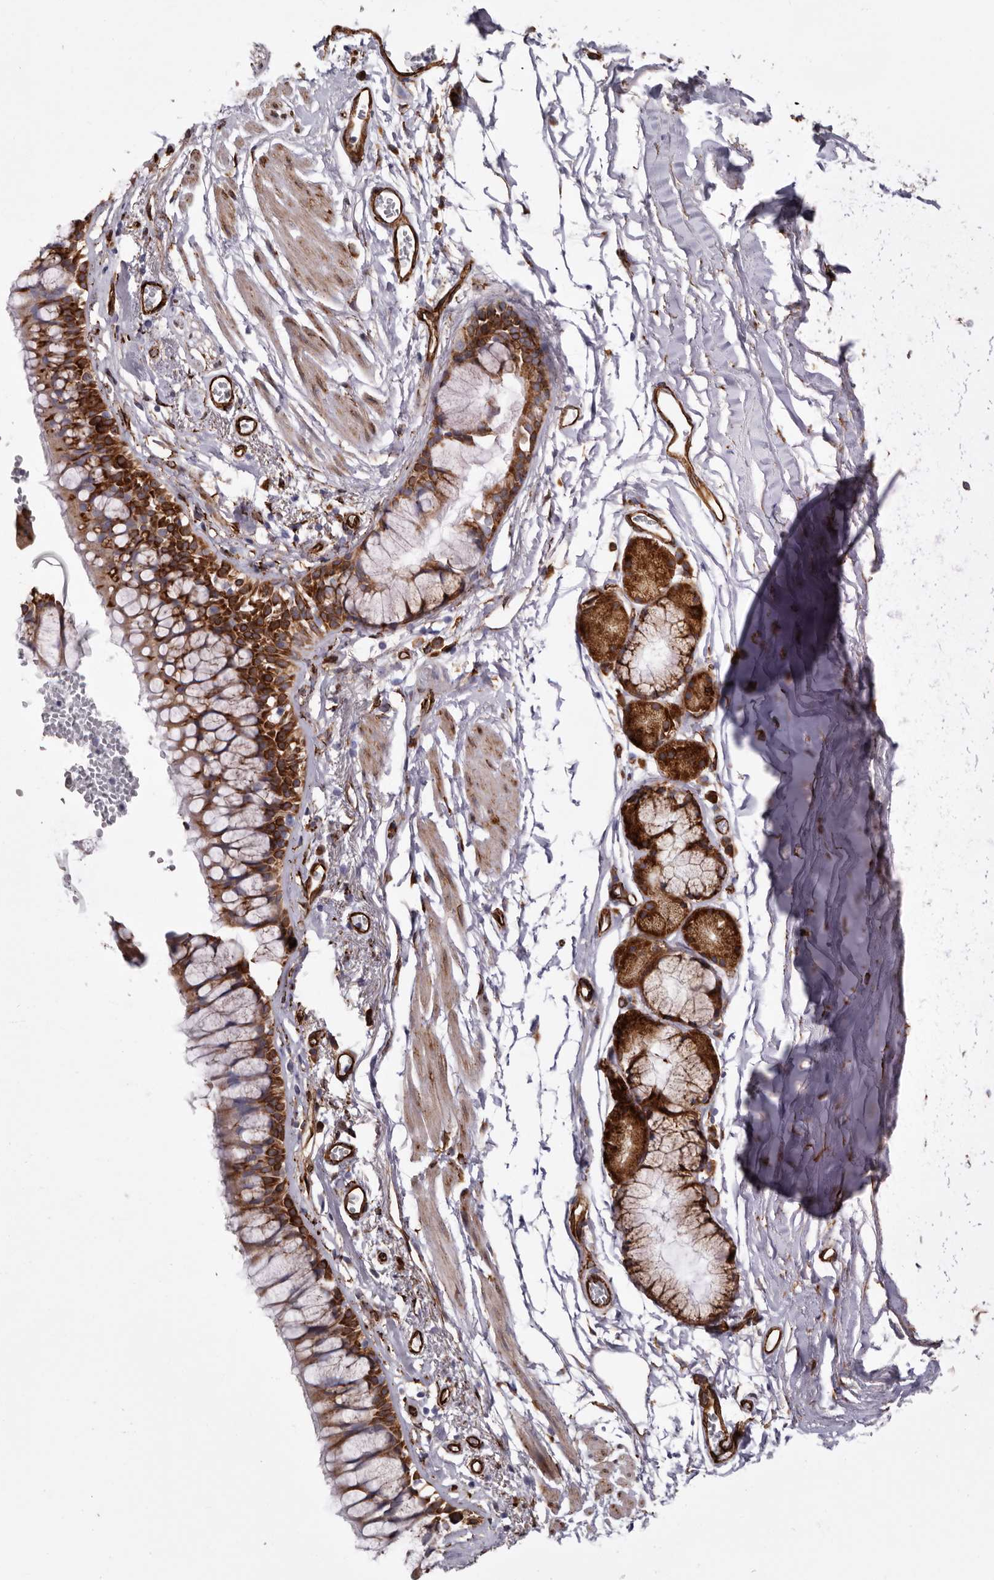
{"staining": {"intensity": "strong", "quantity": ">75%", "location": "cytoplasmic/membranous"}, "tissue": "bronchus", "cell_type": "Respiratory epithelial cells", "image_type": "normal", "snomed": [{"axis": "morphology", "description": "Normal tissue, NOS"}, {"axis": "morphology", "description": "Inflammation, NOS"}, {"axis": "topography", "description": "Cartilage tissue"}, {"axis": "topography", "description": "Bronchus"}, {"axis": "topography", "description": "Lung"}], "caption": "Protein staining by immunohistochemistry (IHC) exhibits strong cytoplasmic/membranous expression in about >75% of respiratory epithelial cells in normal bronchus.", "gene": "SEMA3E", "patient": {"sex": "female", "age": 64}}